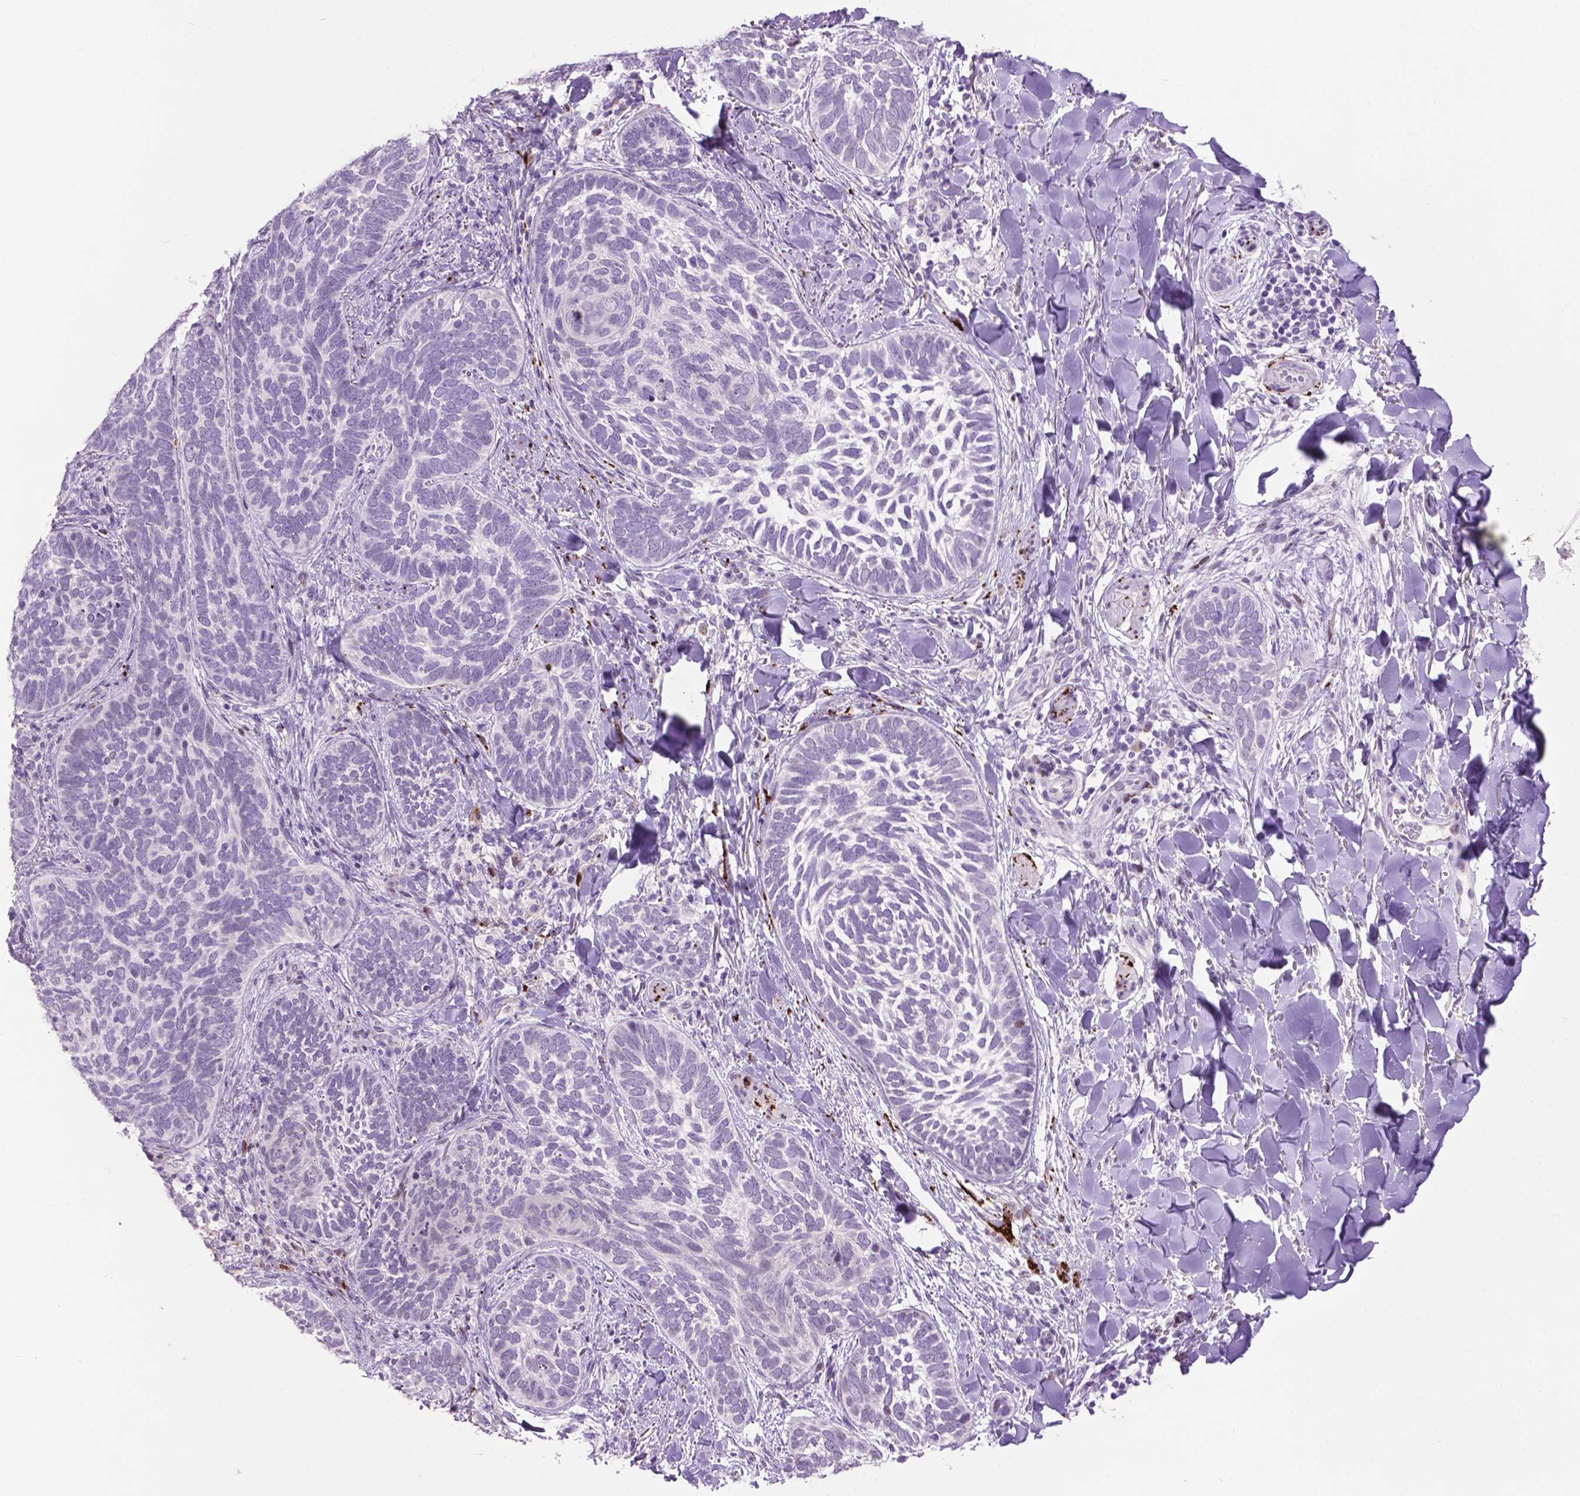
{"staining": {"intensity": "negative", "quantity": "none", "location": "none"}, "tissue": "skin cancer", "cell_type": "Tumor cells", "image_type": "cancer", "snomed": [{"axis": "morphology", "description": "Normal tissue, NOS"}, {"axis": "morphology", "description": "Basal cell carcinoma"}, {"axis": "topography", "description": "Skin"}], "caption": "Immunohistochemical staining of skin cancer (basal cell carcinoma) shows no significant staining in tumor cells.", "gene": "TH", "patient": {"sex": "male", "age": 46}}